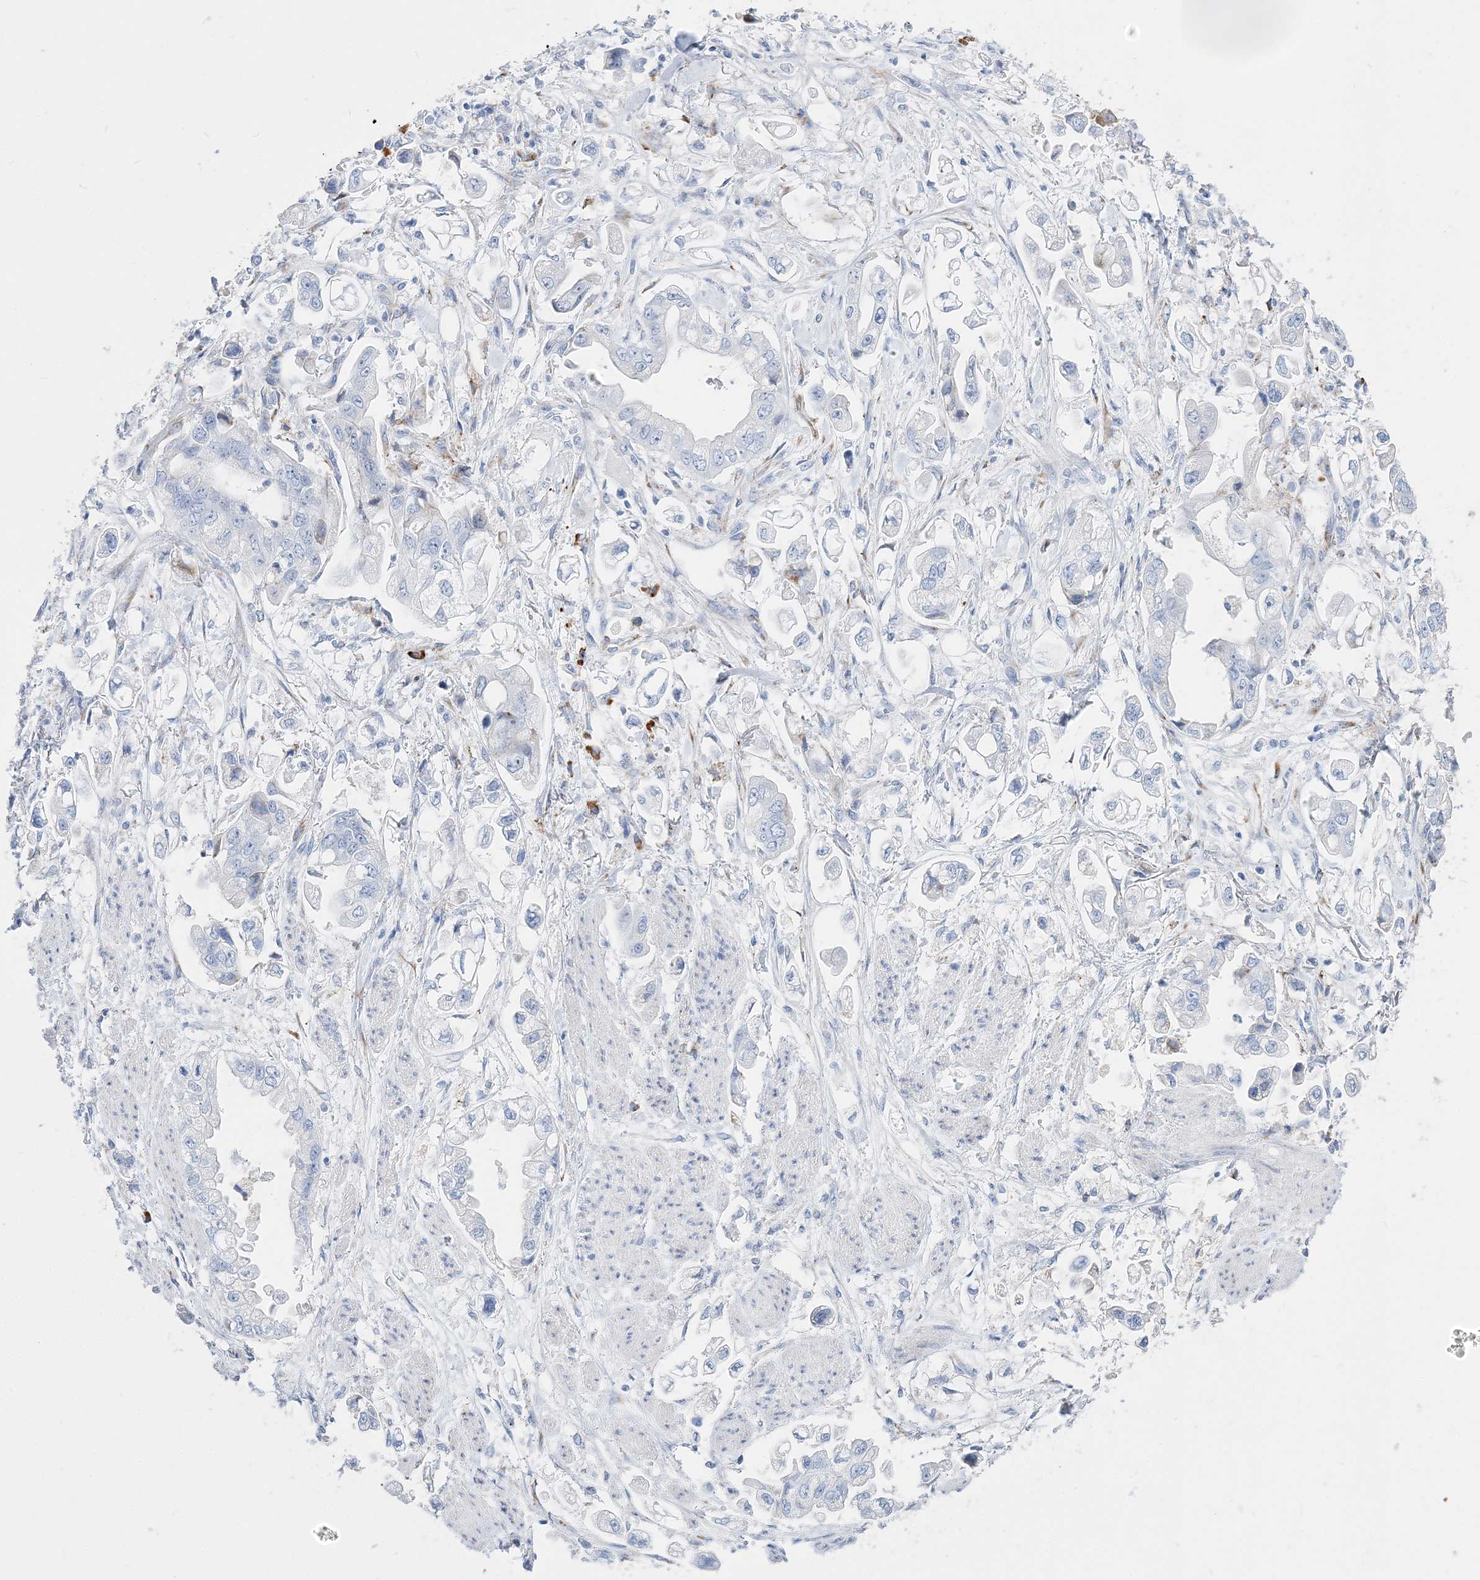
{"staining": {"intensity": "negative", "quantity": "none", "location": "none"}, "tissue": "stomach cancer", "cell_type": "Tumor cells", "image_type": "cancer", "snomed": [{"axis": "morphology", "description": "Adenocarcinoma, NOS"}, {"axis": "topography", "description": "Stomach"}], "caption": "The histopathology image shows no staining of tumor cells in stomach cancer (adenocarcinoma).", "gene": "TSPYL6", "patient": {"sex": "male", "age": 62}}